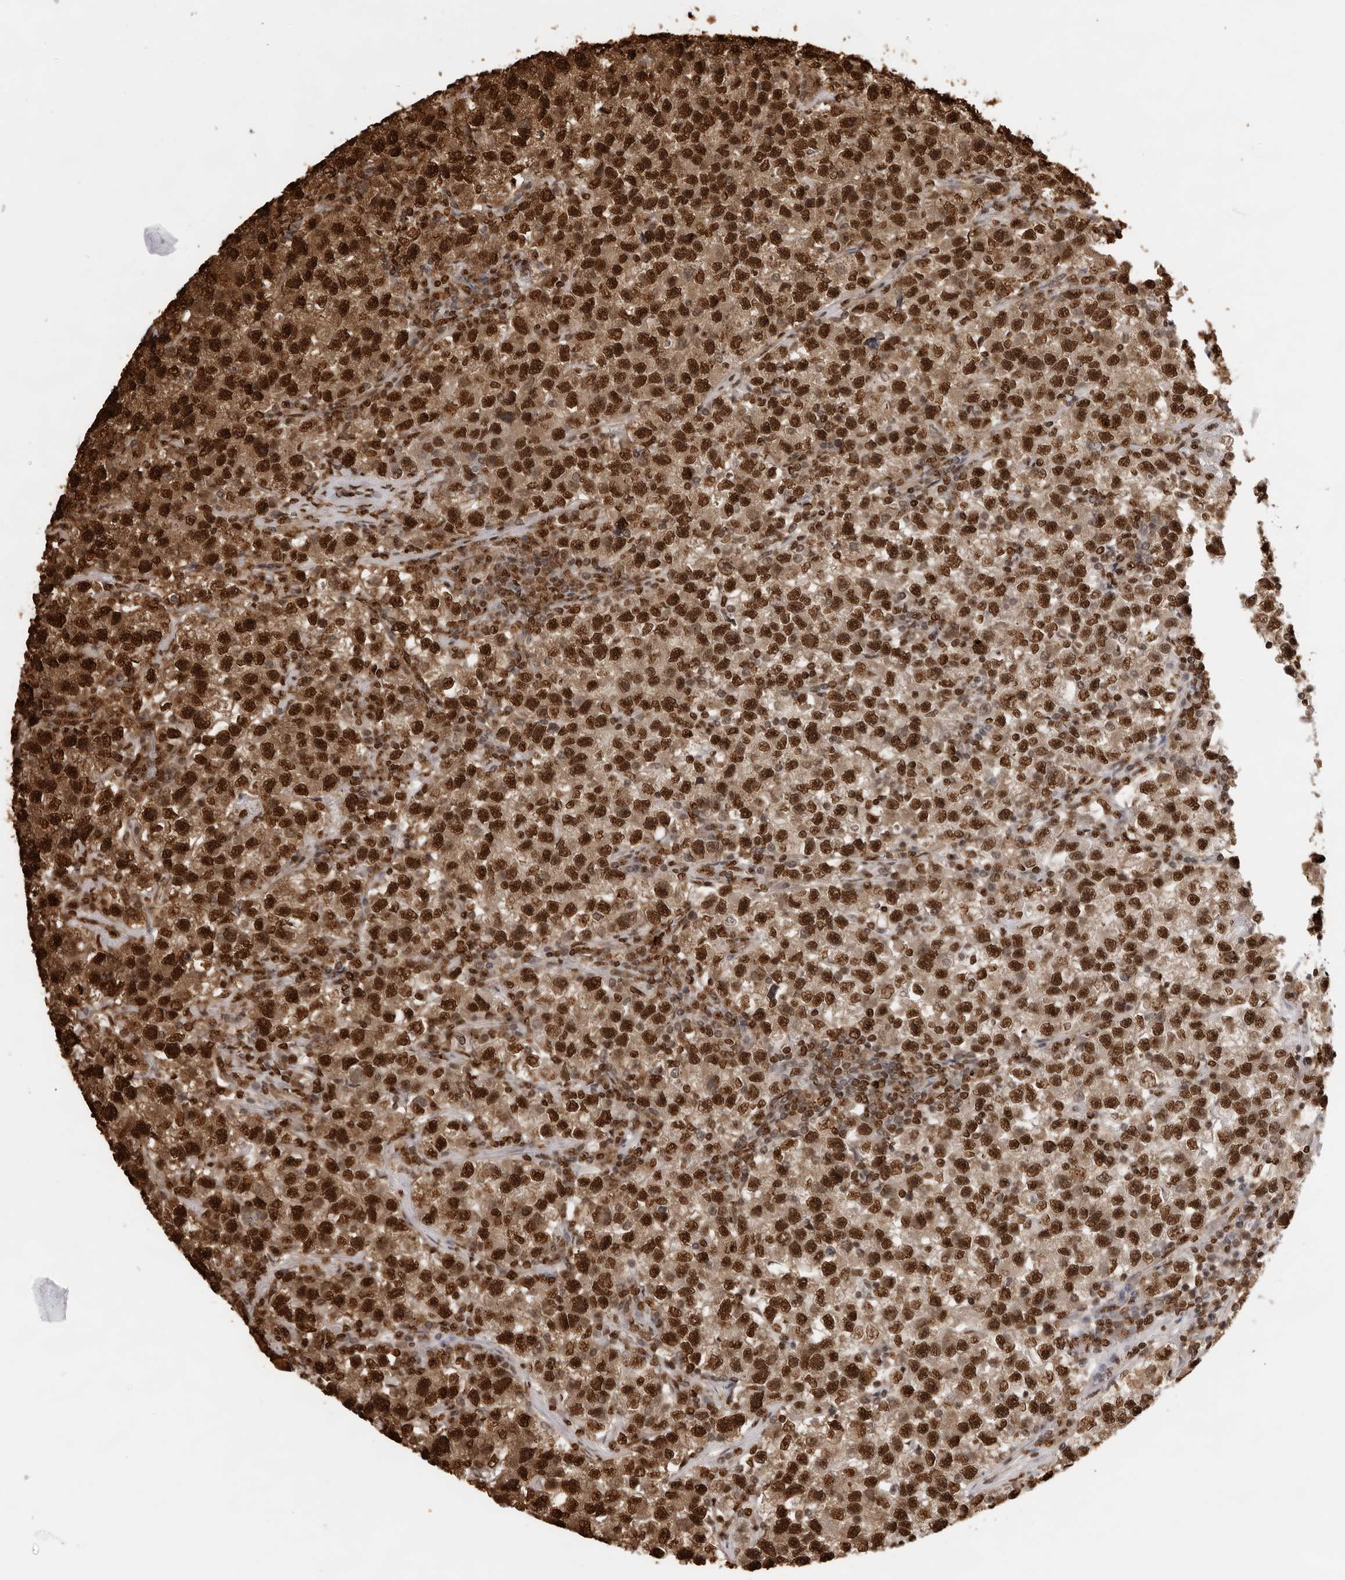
{"staining": {"intensity": "strong", "quantity": ">75%", "location": "cytoplasmic/membranous,nuclear"}, "tissue": "testis cancer", "cell_type": "Tumor cells", "image_type": "cancer", "snomed": [{"axis": "morphology", "description": "Seminoma, NOS"}, {"axis": "topography", "description": "Testis"}], "caption": "Human seminoma (testis) stained for a protein (brown) reveals strong cytoplasmic/membranous and nuclear positive positivity in approximately >75% of tumor cells.", "gene": "ZFP91", "patient": {"sex": "male", "age": 22}}